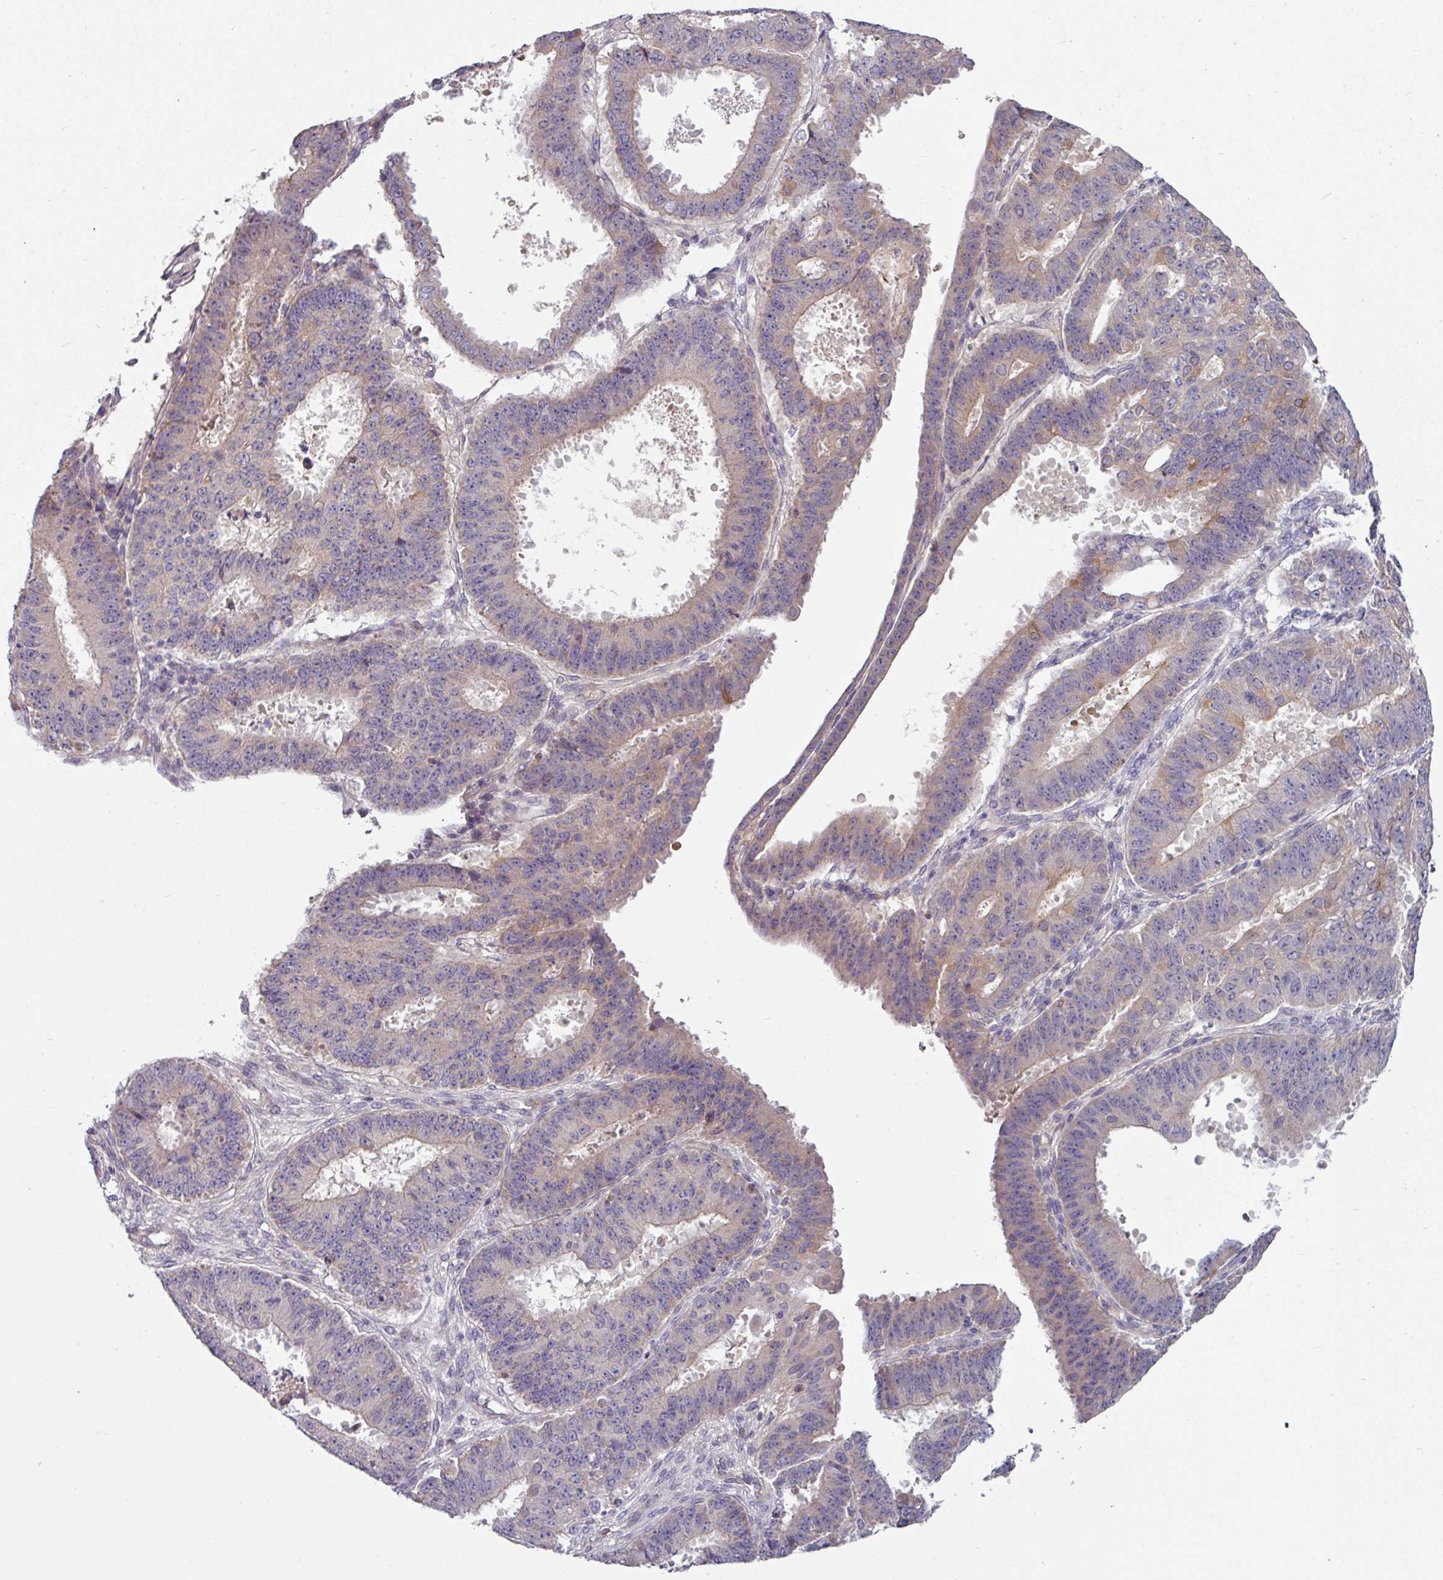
{"staining": {"intensity": "weak", "quantity": "<25%", "location": "cytoplasmic/membranous"}, "tissue": "ovarian cancer", "cell_type": "Tumor cells", "image_type": "cancer", "snomed": [{"axis": "morphology", "description": "Carcinoma, endometroid"}, {"axis": "topography", "description": "Appendix"}, {"axis": "topography", "description": "Ovary"}], "caption": "Tumor cells show no significant staining in ovarian cancer.", "gene": "MTMR14", "patient": {"sex": "female", "age": 42}}